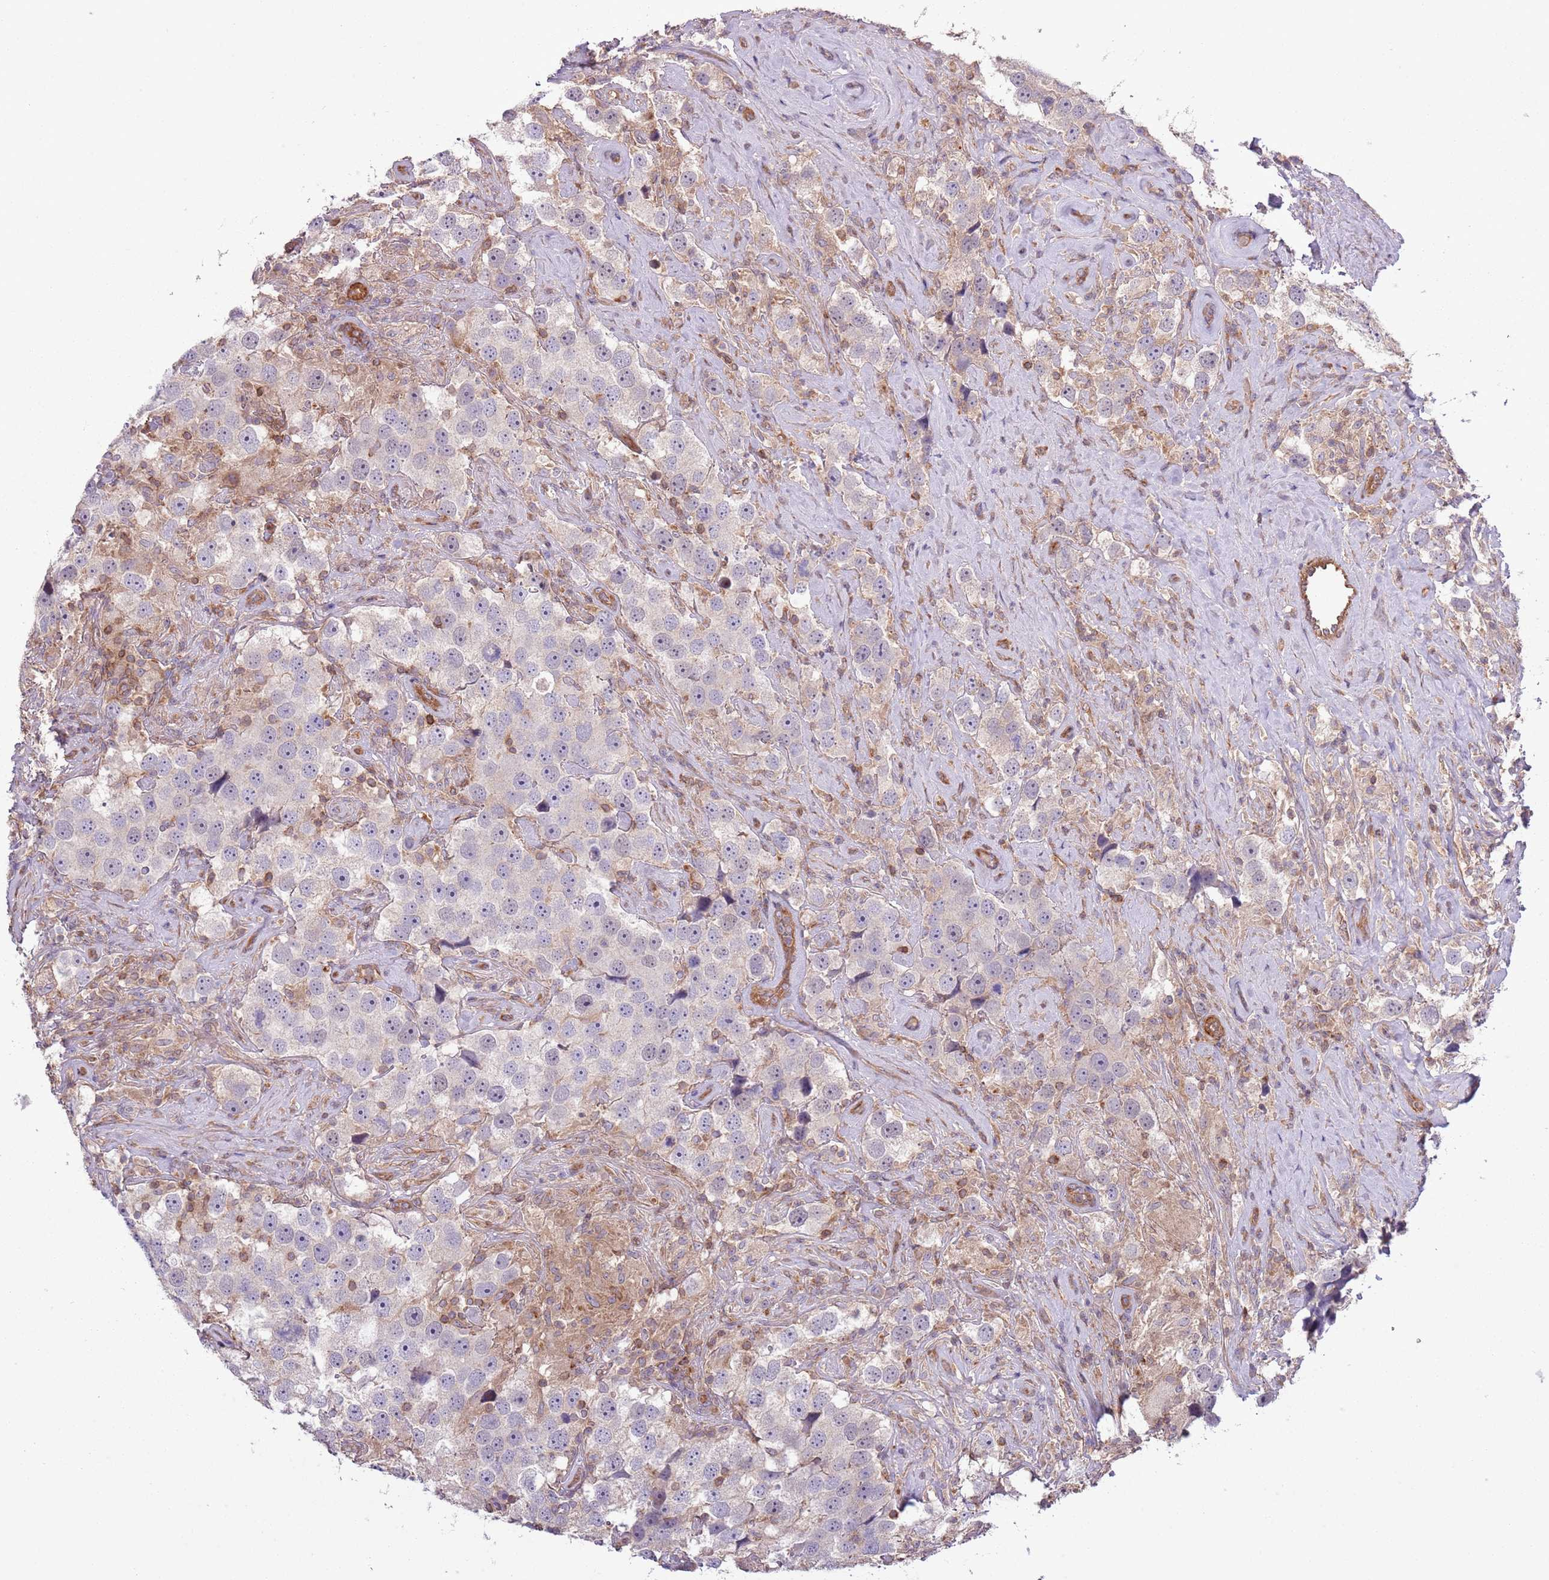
{"staining": {"intensity": "negative", "quantity": "none", "location": "none"}, "tissue": "testis cancer", "cell_type": "Tumor cells", "image_type": "cancer", "snomed": [{"axis": "morphology", "description": "Seminoma, NOS"}, {"axis": "topography", "description": "Testis"}], "caption": "A micrograph of testis seminoma stained for a protein shows no brown staining in tumor cells.", "gene": "LPIN2", "patient": {"sex": "male", "age": 49}}